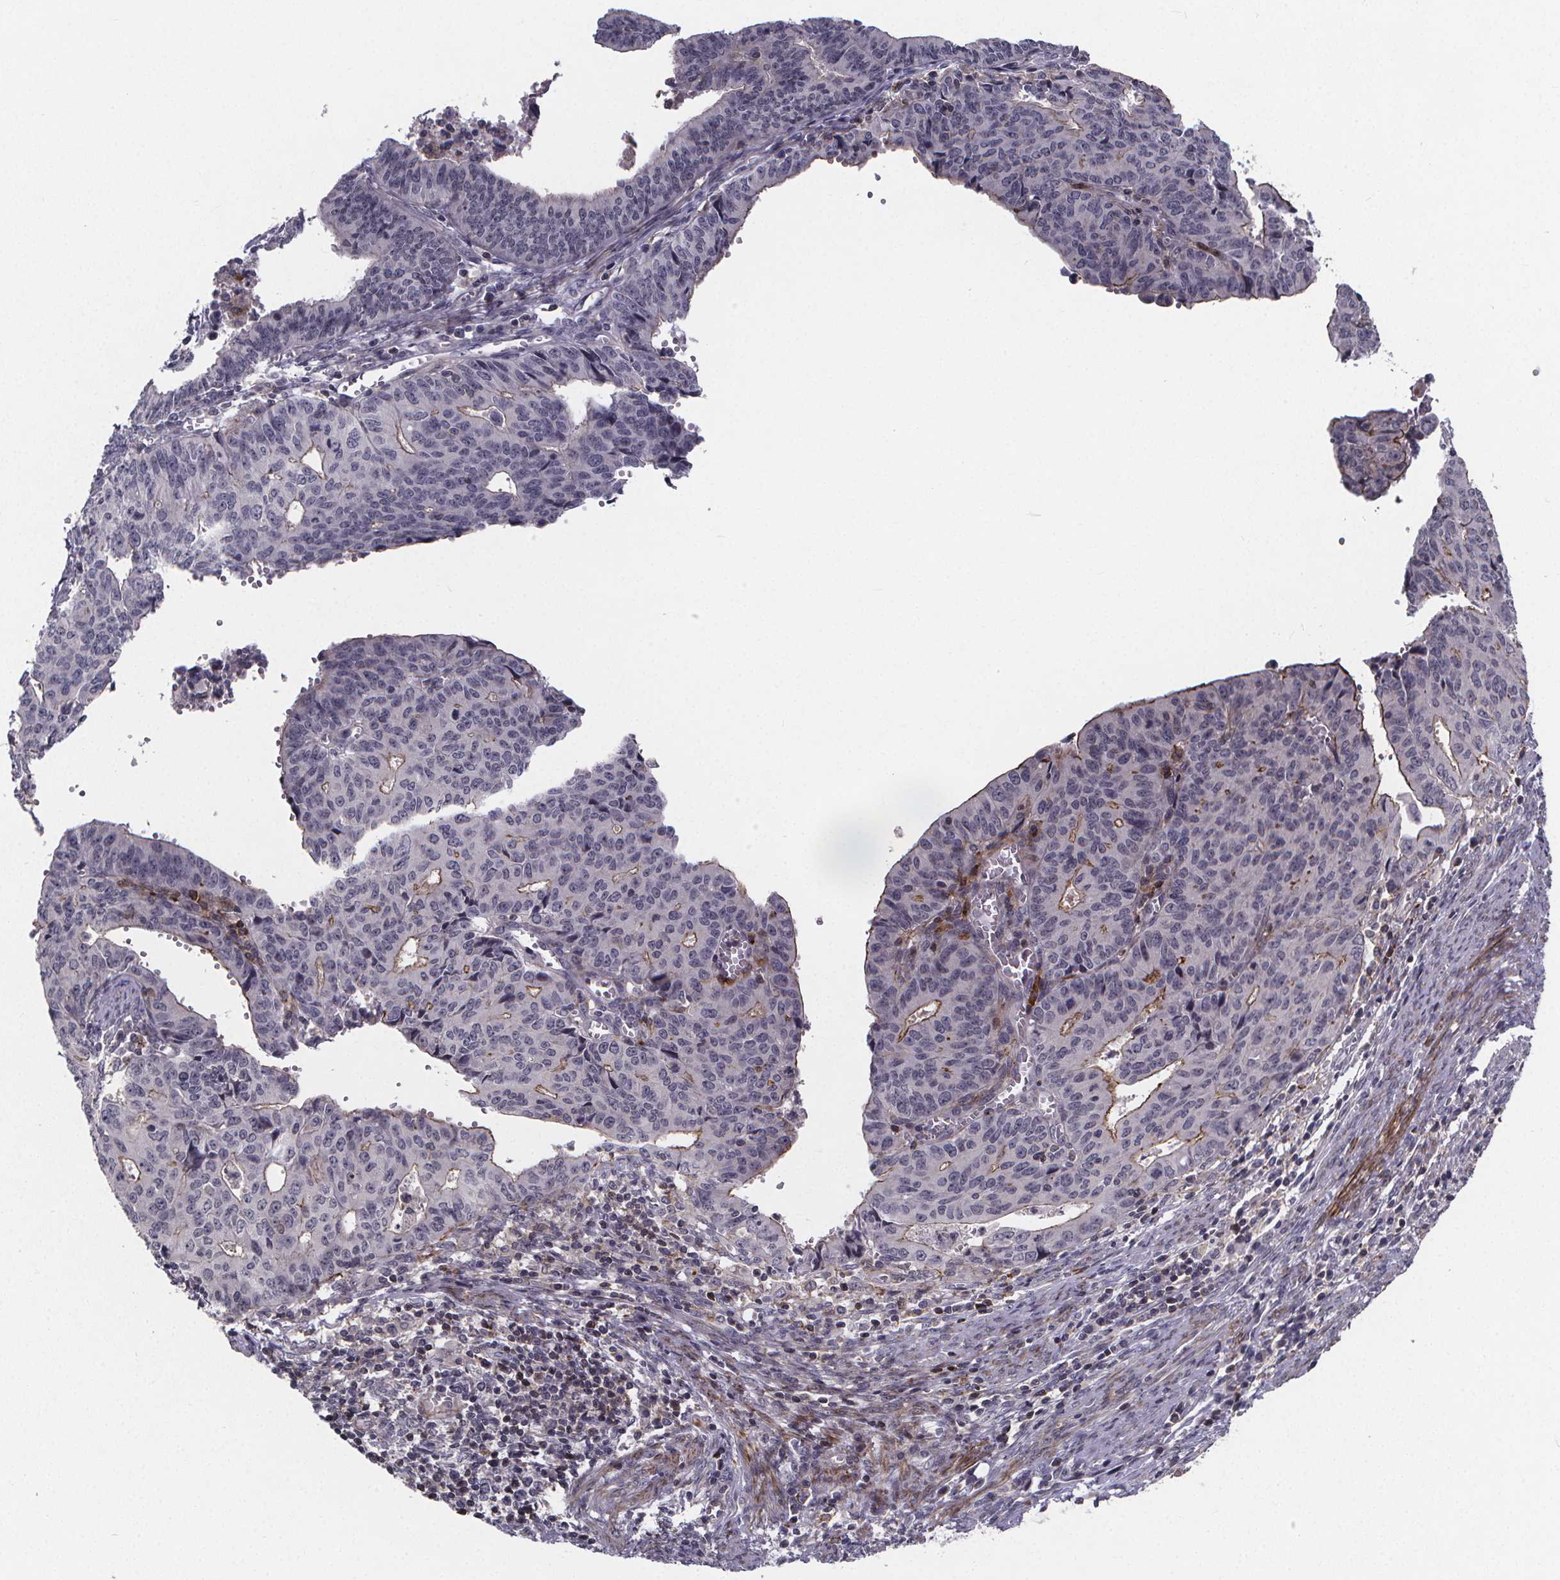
{"staining": {"intensity": "moderate", "quantity": "<25%", "location": "cytoplasmic/membranous"}, "tissue": "endometrial cancer", "cell_type": "Tumor cells", "image_type": "cancer", "snomed": [{"axis": "morphology", "description": "Adenocarcinoma, NOS"}, {"axis": "topography", "description": "Endometrium"}], "caption": "Endometrial cancer (adenocarcinoma) stained with a brown dye displays moderate cytoplasmic/membranous positive expression in about <25% of tumor cells.", "gene": "FBXW2", "patient": {"sex": "female", "age": 65}}